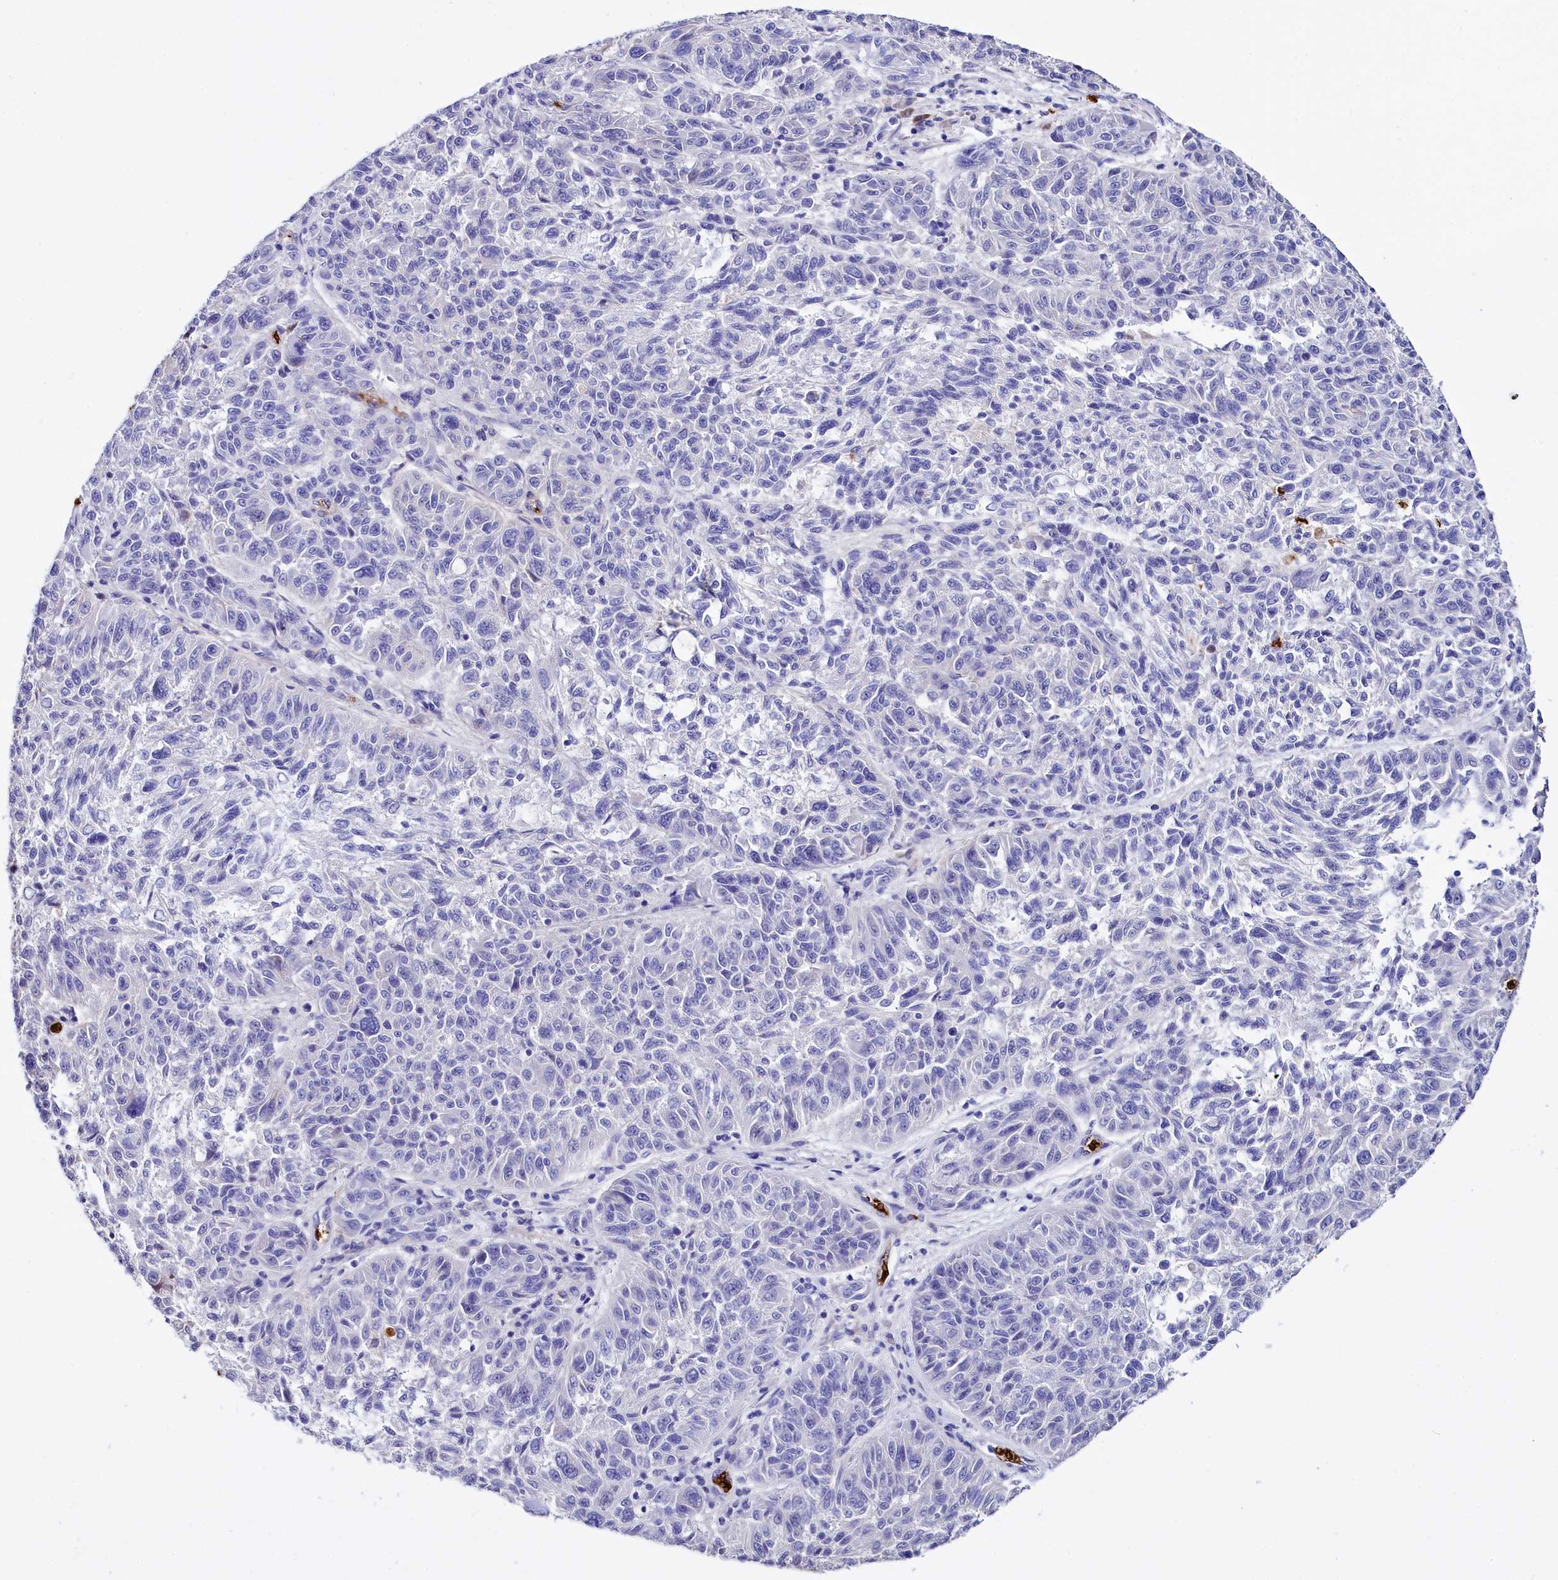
{"staining": {"intensity": "negative", "quantity": "none", "location": "none"}, "tissue": "melanoma", "cell_type": "Tumor cells", "image_type": "cancer", "snomed": [{"axis": "morphology", "description": "Malignant melanoma, NOS"}, {"axis": "topography", "description": "Skin"}], "caption": "There is no significant staining in tumor cells of melanoma. (Stains: DAB IHC with hematoxylin counter stain, Microscopy: brightfield microscopy at high magnification).", "gene": "RPUSD3", "patient": {"sex": "male", "age": 53}}